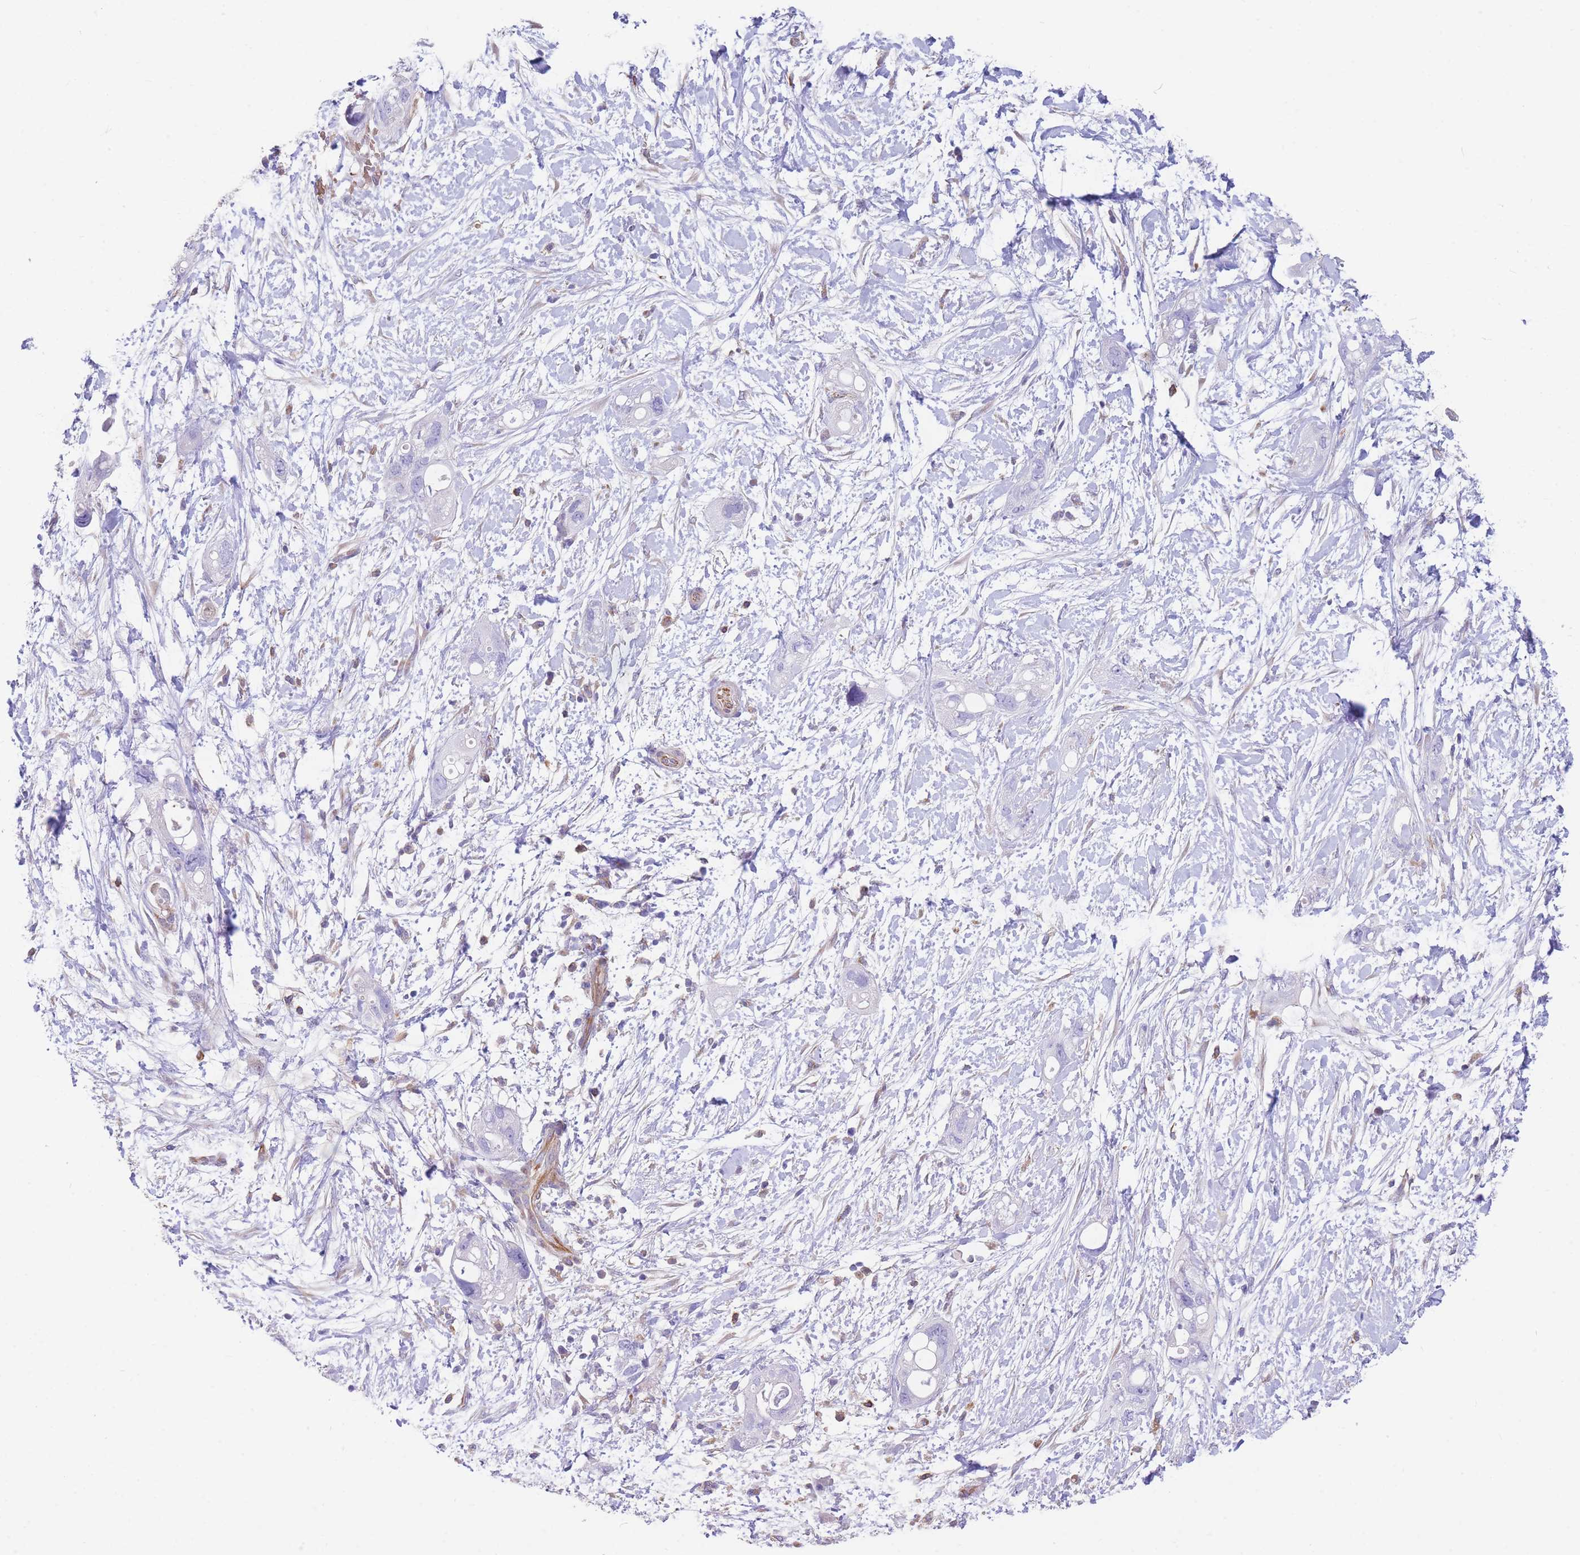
{"staining": {"intensity": "negative", "quantity": "none", "location": "none"}, "tissue": "pancreatic cancer", "cell_type": "Tumor cells", "image_type": "cancer", "snomed": [{"axis": "morphology", "description": "Adenocarcinoma, NOS"}, {"axis": "topography", "description": "Pancreas"}], "caption": "Immunohistochemical staining of human pancreatic cancer shows no significant expression in tumor cells.", "gene": "ANKRD53", "patient": {"sex": "female", "age": 72}}